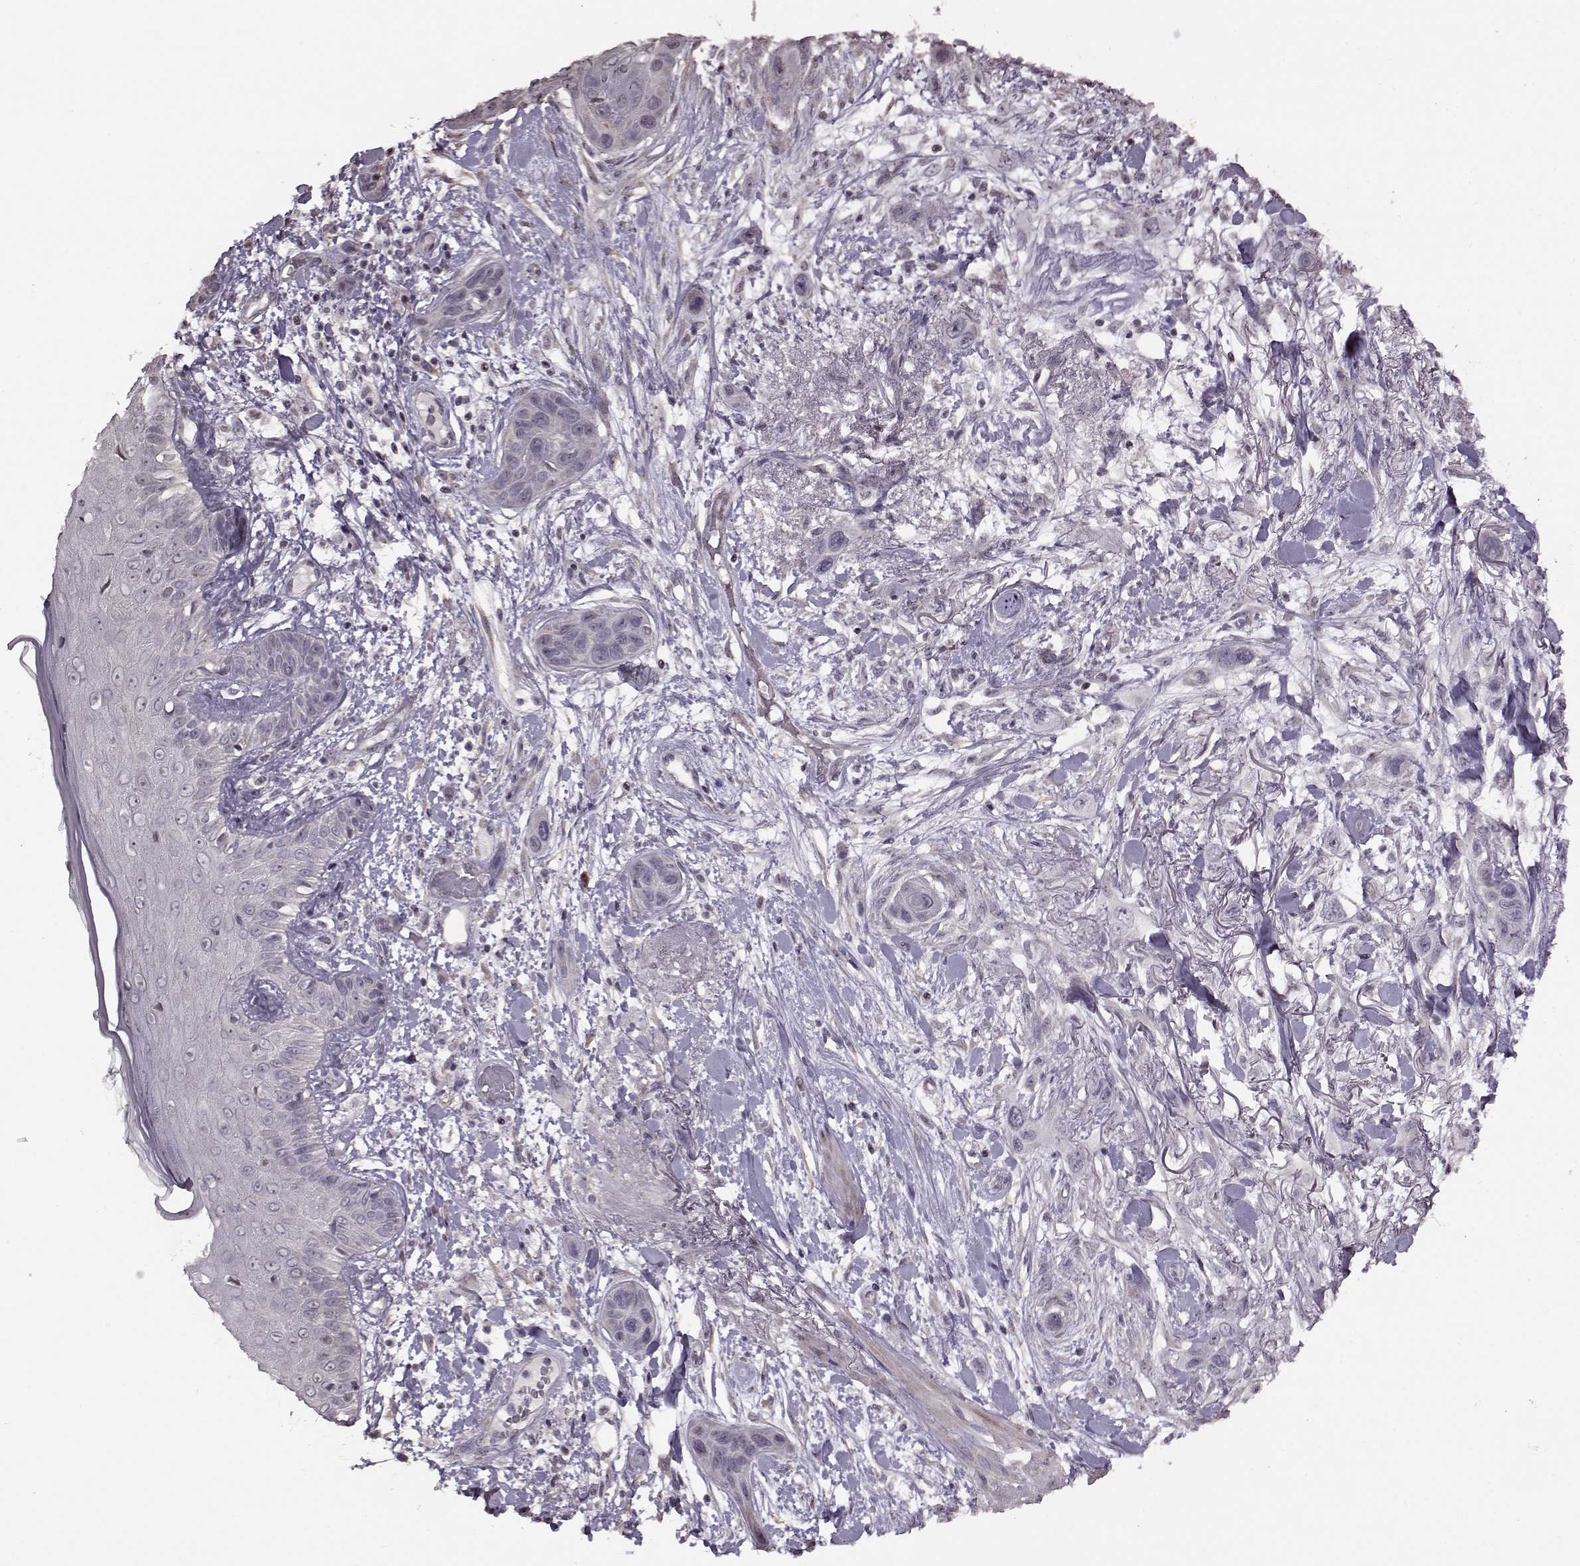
{"staining": {"intensity": "negative", "quantity": "none", "location": "none"}, "tissue": "skin cancer", "cell_type": "Tumor cells", "image_type": "cancer", "snomed": [{"axis": "morphology", "description": "Squamous cell carcinoma, NOS"}, {"axis": "topography", "description": "Skin"}], "caption": "This is an IHC image of skin cancer. There is no positivity in tumor cells.", "gene": "FSHB", "patient": {"sex": "male", "age": 79}}